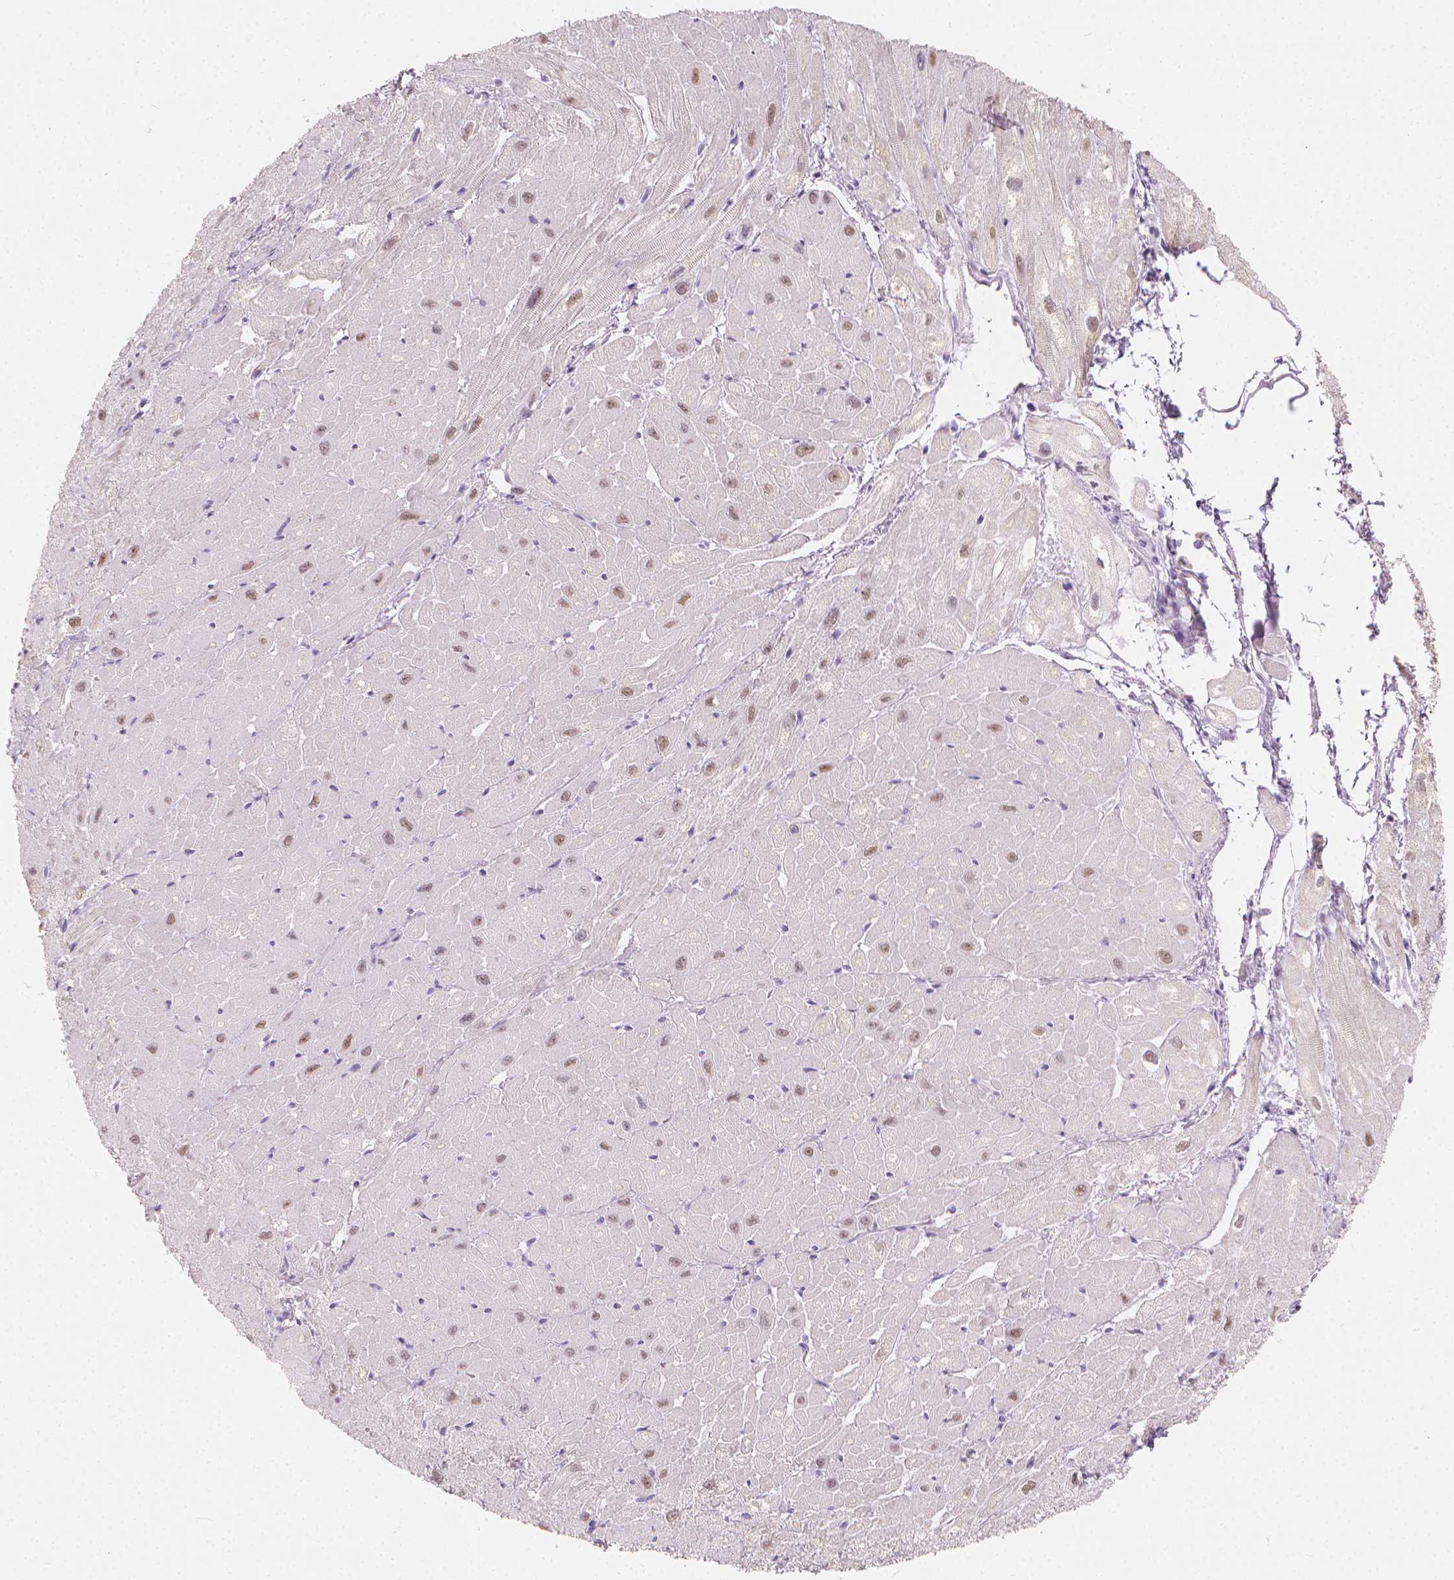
{"staining": {"intensity": "weak", "quantity": "25%-75%", "location": "cytoplasmic/membranous,nuclear"}, "tissue": "heart muscle", "cell_type": "Cardiomyocytes", "image_type": "normal", "snomed": [{"axis": "morphology", "description": "Normal tissue, NOS"}, {"axis": "topography", "description": "Heart"}], "caption": "Protein expression analysis of unremarkable heart muscle reveals weak cytoplasmic/membranous,nuclear positivity in approximately 25%-75% of cardiomyocytes.", "gene": "RBFOX1", "patient": {"sex": "male", "age": 62}}